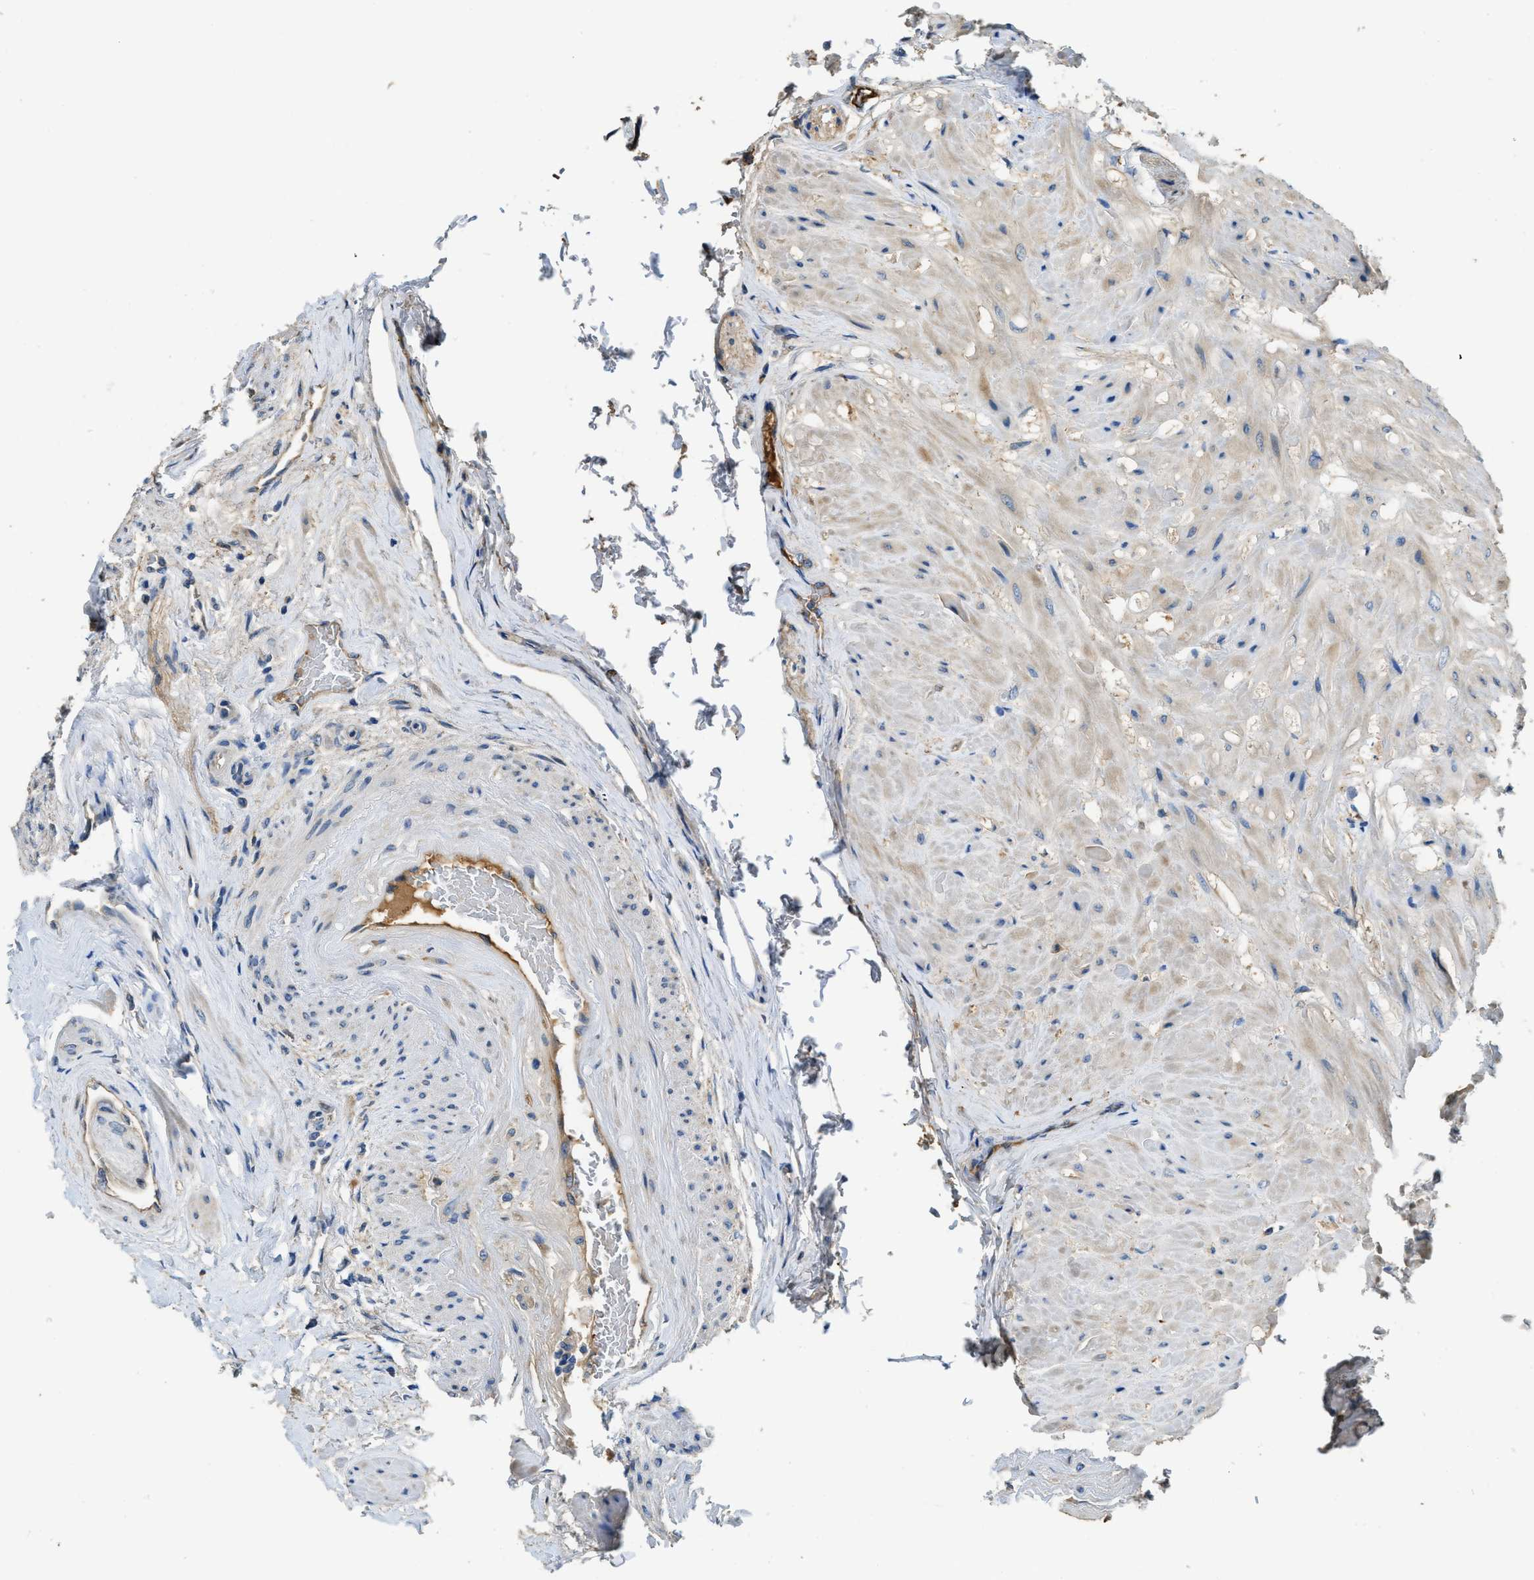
{"staining": {"intensity": "moderate", "quantity": "<25%", "location": "cytoplasmic/membranous"}, "tissue": "seminal vesicle", "cell_type": "Glandular cells", "image_type": "normal", "snomed": [{"axis": "morphology", "description": "Normal tissue, NOS"}, {"axis": "topography", "description": "Seminal veicle"}], "caption": "Protein expression analysis of normal seminal vesicle demonstrates moderate cytoplasmic/membranous positivity in about <25% of glandular cells.", "gene": "RIPK2", "patient": {"sex": "male", "age": 46}}